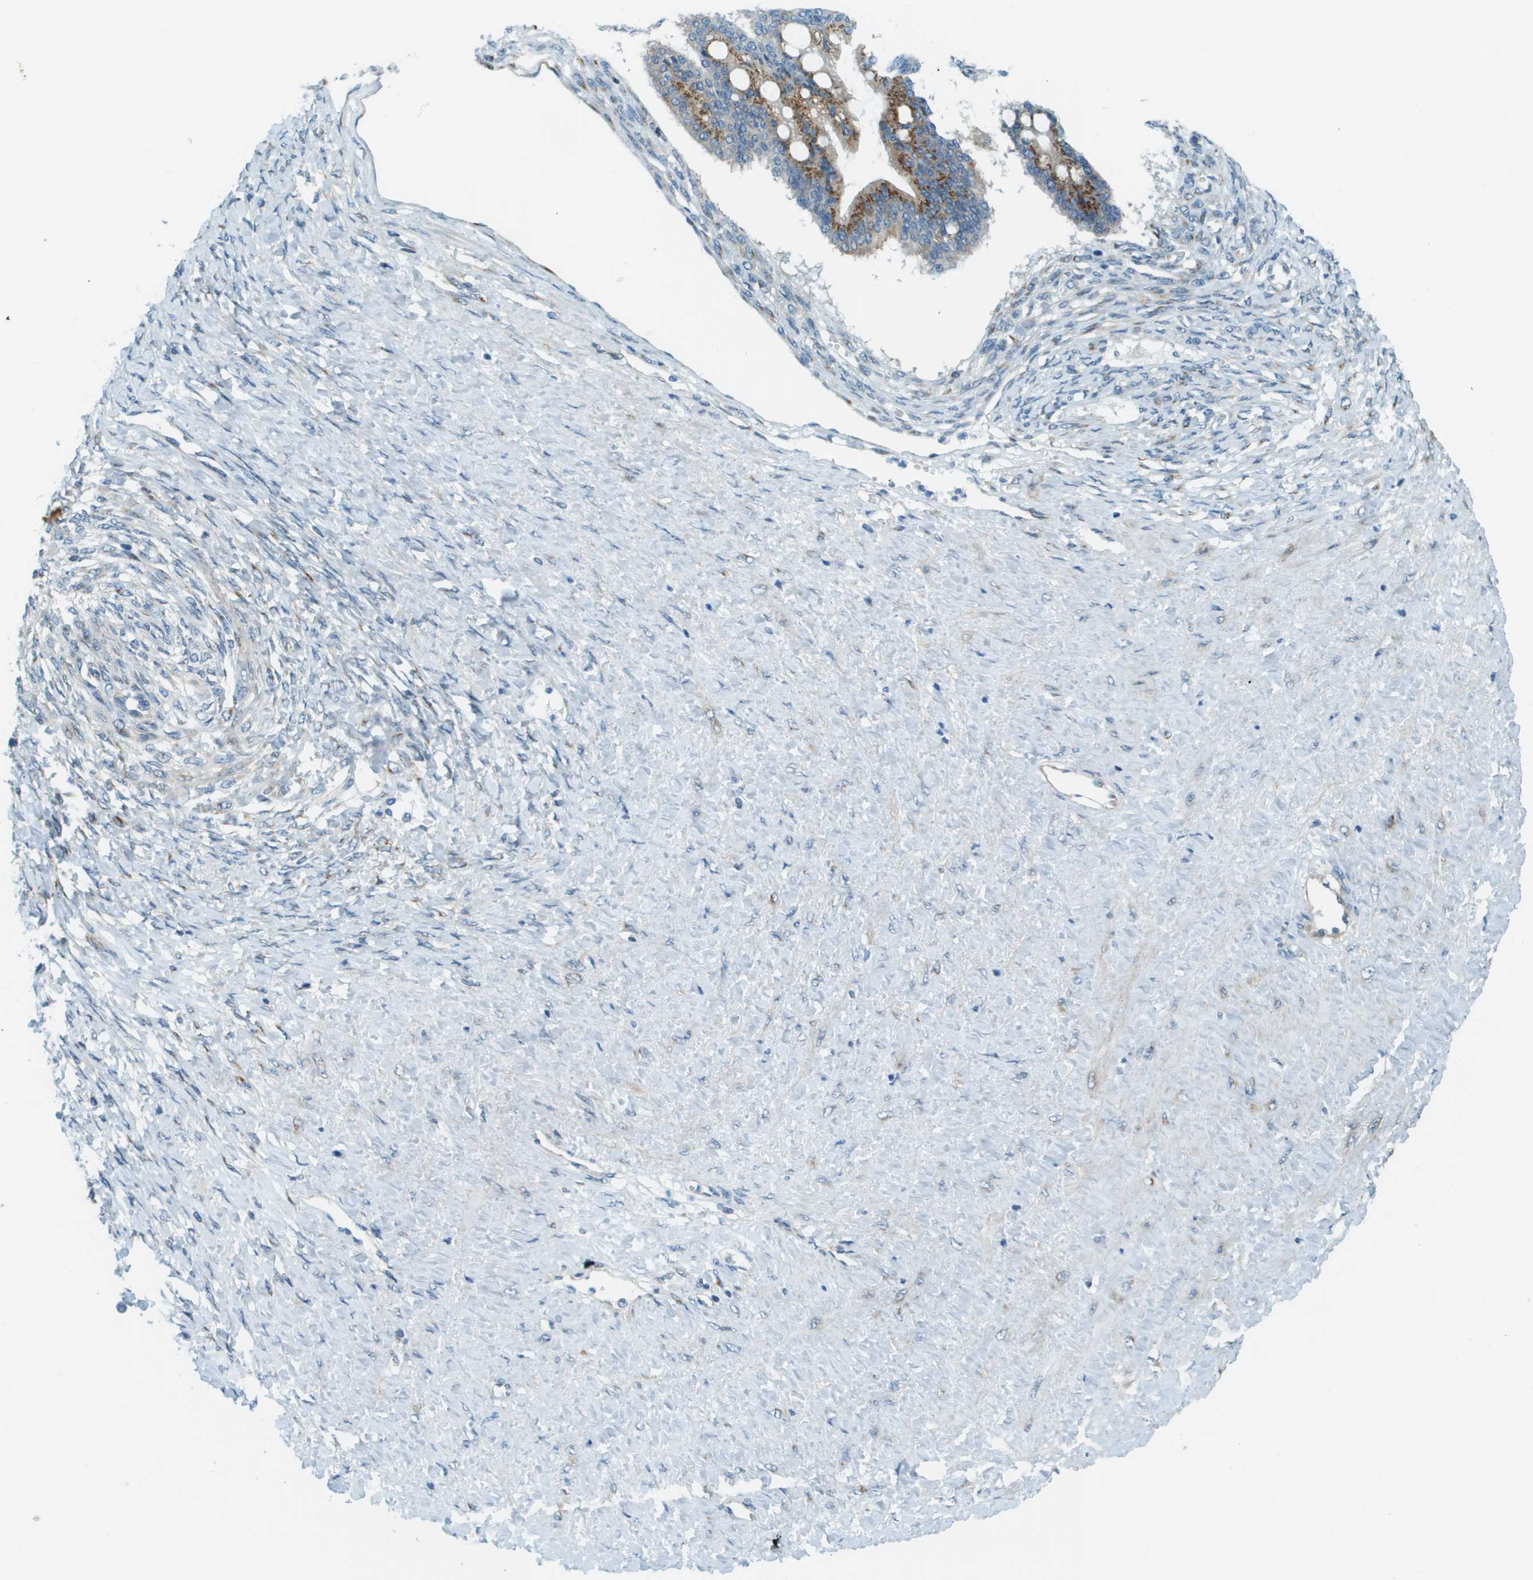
{"staining": {"intensity": "strong", "quantity": "25%-75%", "location": "cytoplasmic/membranous"}, "tissue": "ovarian cancer", "cell_type": "Tumor cells", "image_type": "cancer", "snomed": [{"axis": "morphology", "description": "Cystadenocarcinoma, mucinous, NOS"}, {"axis": "topography", "description": "Ovary"}], "caption": "Immunohistochemical staining of ovarian cancer (mucinous cystadenocarcinoma) reveals high levels of strong cytoplasmic/membranous positivity in approximately 25%-75% of tumor cells.", "gene": "ACBD3", "patient": {"sex": "female", "age": 73}}